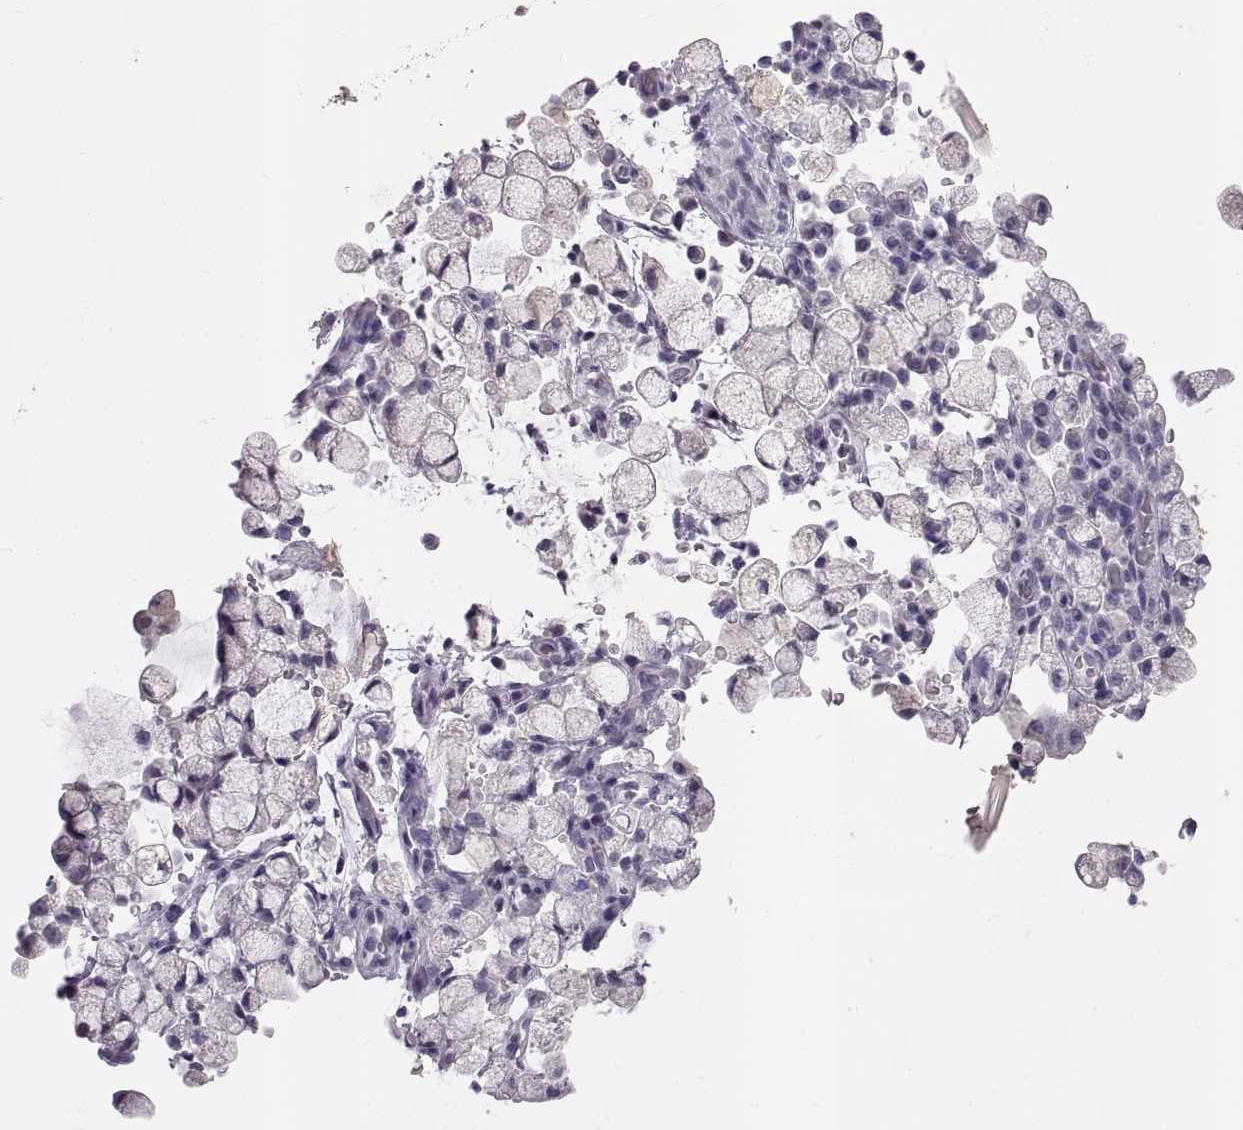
{"staining": {"intensity": "negative", "quantity": "none", "location": "none"}, "tissue": "stomach cancer", "cell_type": "Tumor cells", "image_type": "cancer", "snomed": [{"axis": "morphology", "description": "Adenocarcinoma, NOS"}, {"axis": "topography", "description": "Stomach"}], "caption": "This is a image of immunohistochemistry staining of stomach adenocarcinoma, which shows no staining in tumor cells.", "gene": "WBP2NL", "patient": {"sex": "male", "age": 58}}